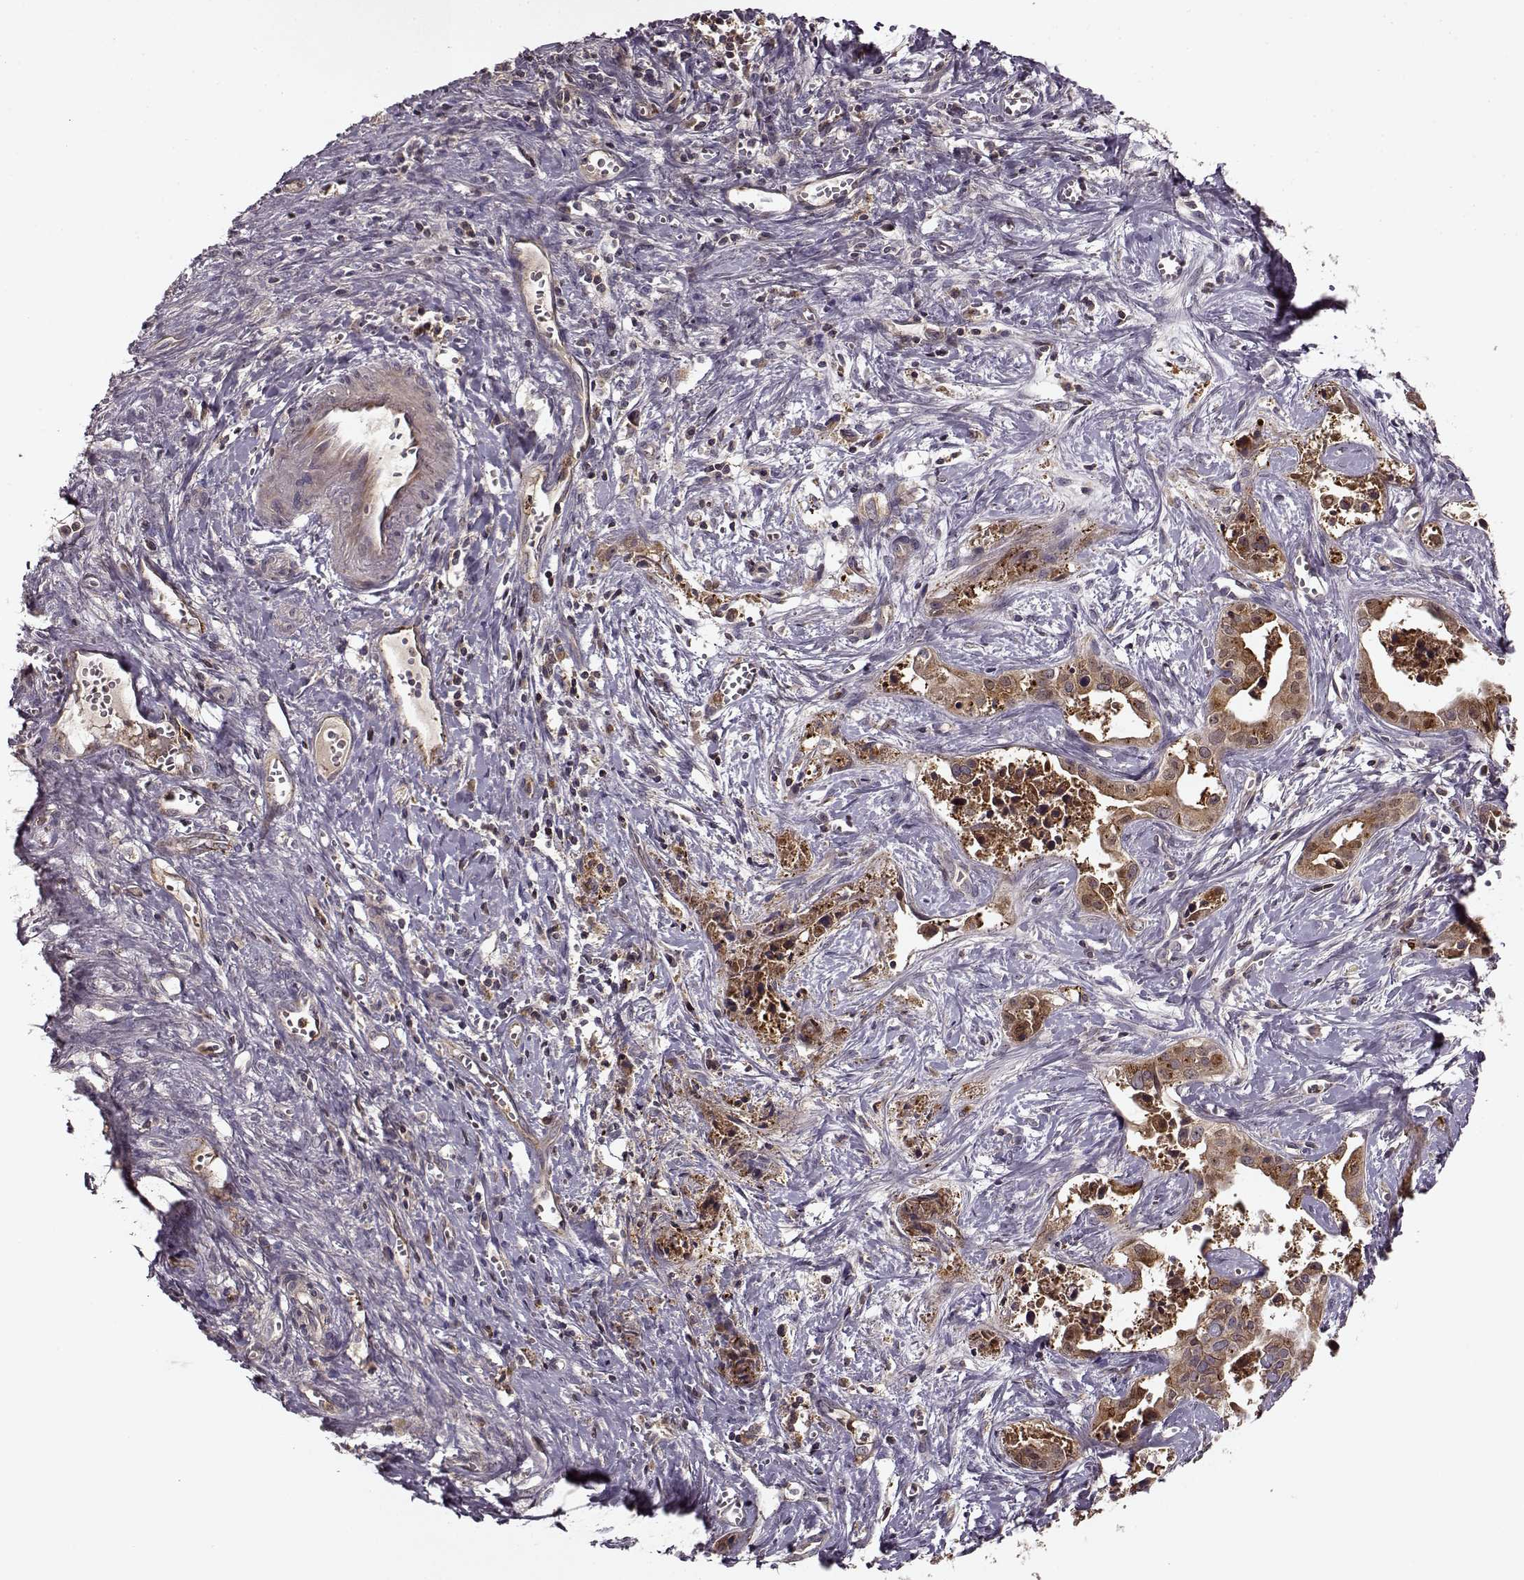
{"staining": {"intensity": "moderate", "quantity": ">75%", "location": "cytoplasmic/membranous"}, "tissue": "liver cancer", "cell_type": "Tumor cells", "image_type": "cancer", "snomed": [{"axis": "morphology", "description": "Cholangiocarcinoma"}, {"axis": "topography", "description": "Liver"}], "caption": "Approximately >75% of tumor cells in cholangiocarcinoma (liver) demonstrate moderate cytoplasmic/membranous protein positivity as visualized by brown immunohistochemical staining.", "gene": "IFRD2", "patient": {"sex": "female", "age": 65}}